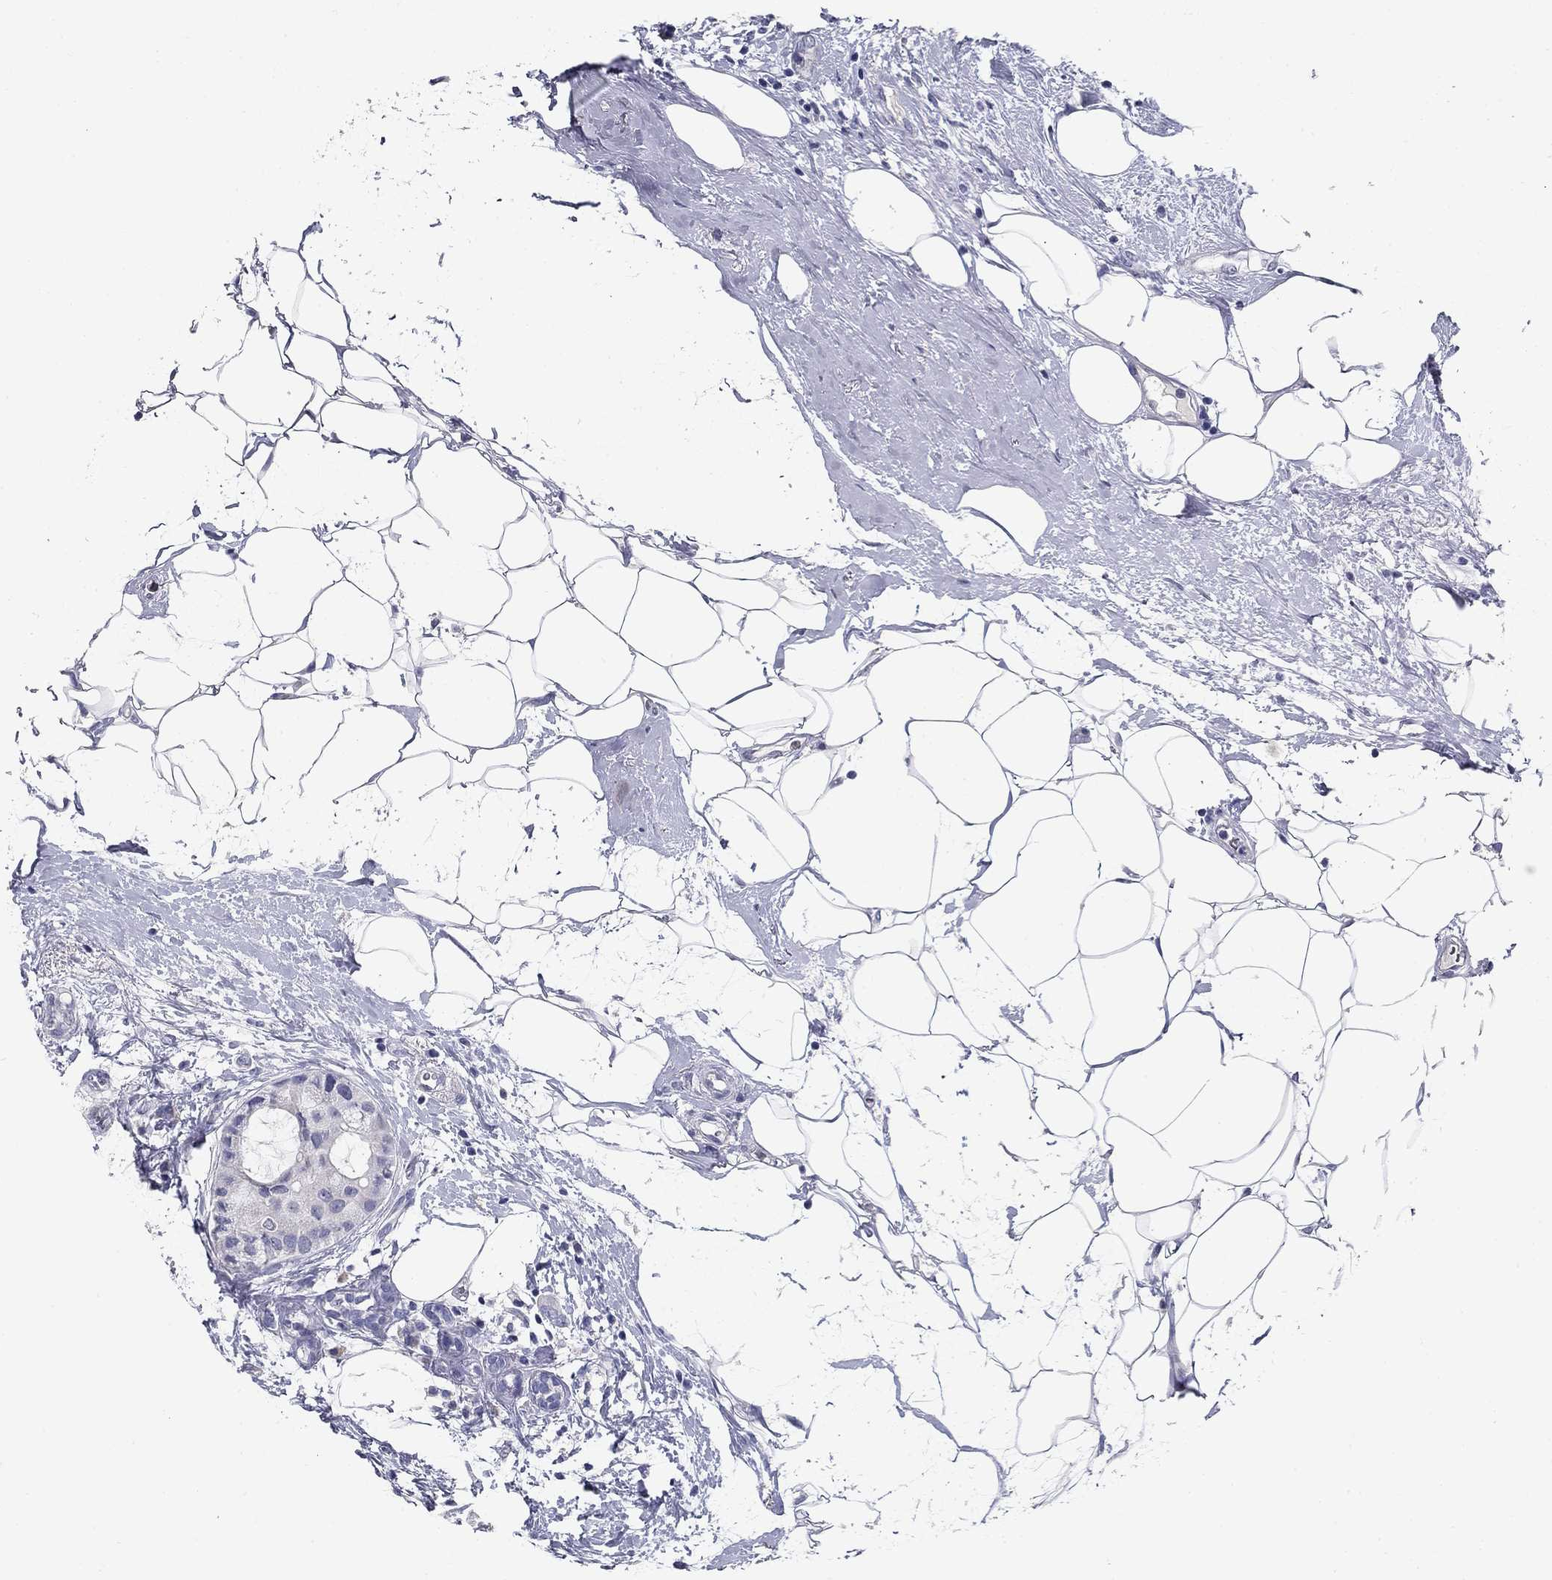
{"staining": {"intensity": "negative", "quantity": "none", "location": "none"}, "tissue": "breast cancer", "cell_type": "Tumor cells", "image_type": "cancer", "snomed": [{"axis": "morphology", "description": "Duct carcinoma"}, {"axis": "topography", "description": "Breast"}], "caption": "Breast cancer was stained to show a protein in brown. There is no significant staining in tumor cells.", "gene": "POMC", "patient": {"sex": "female", "age": 45}}